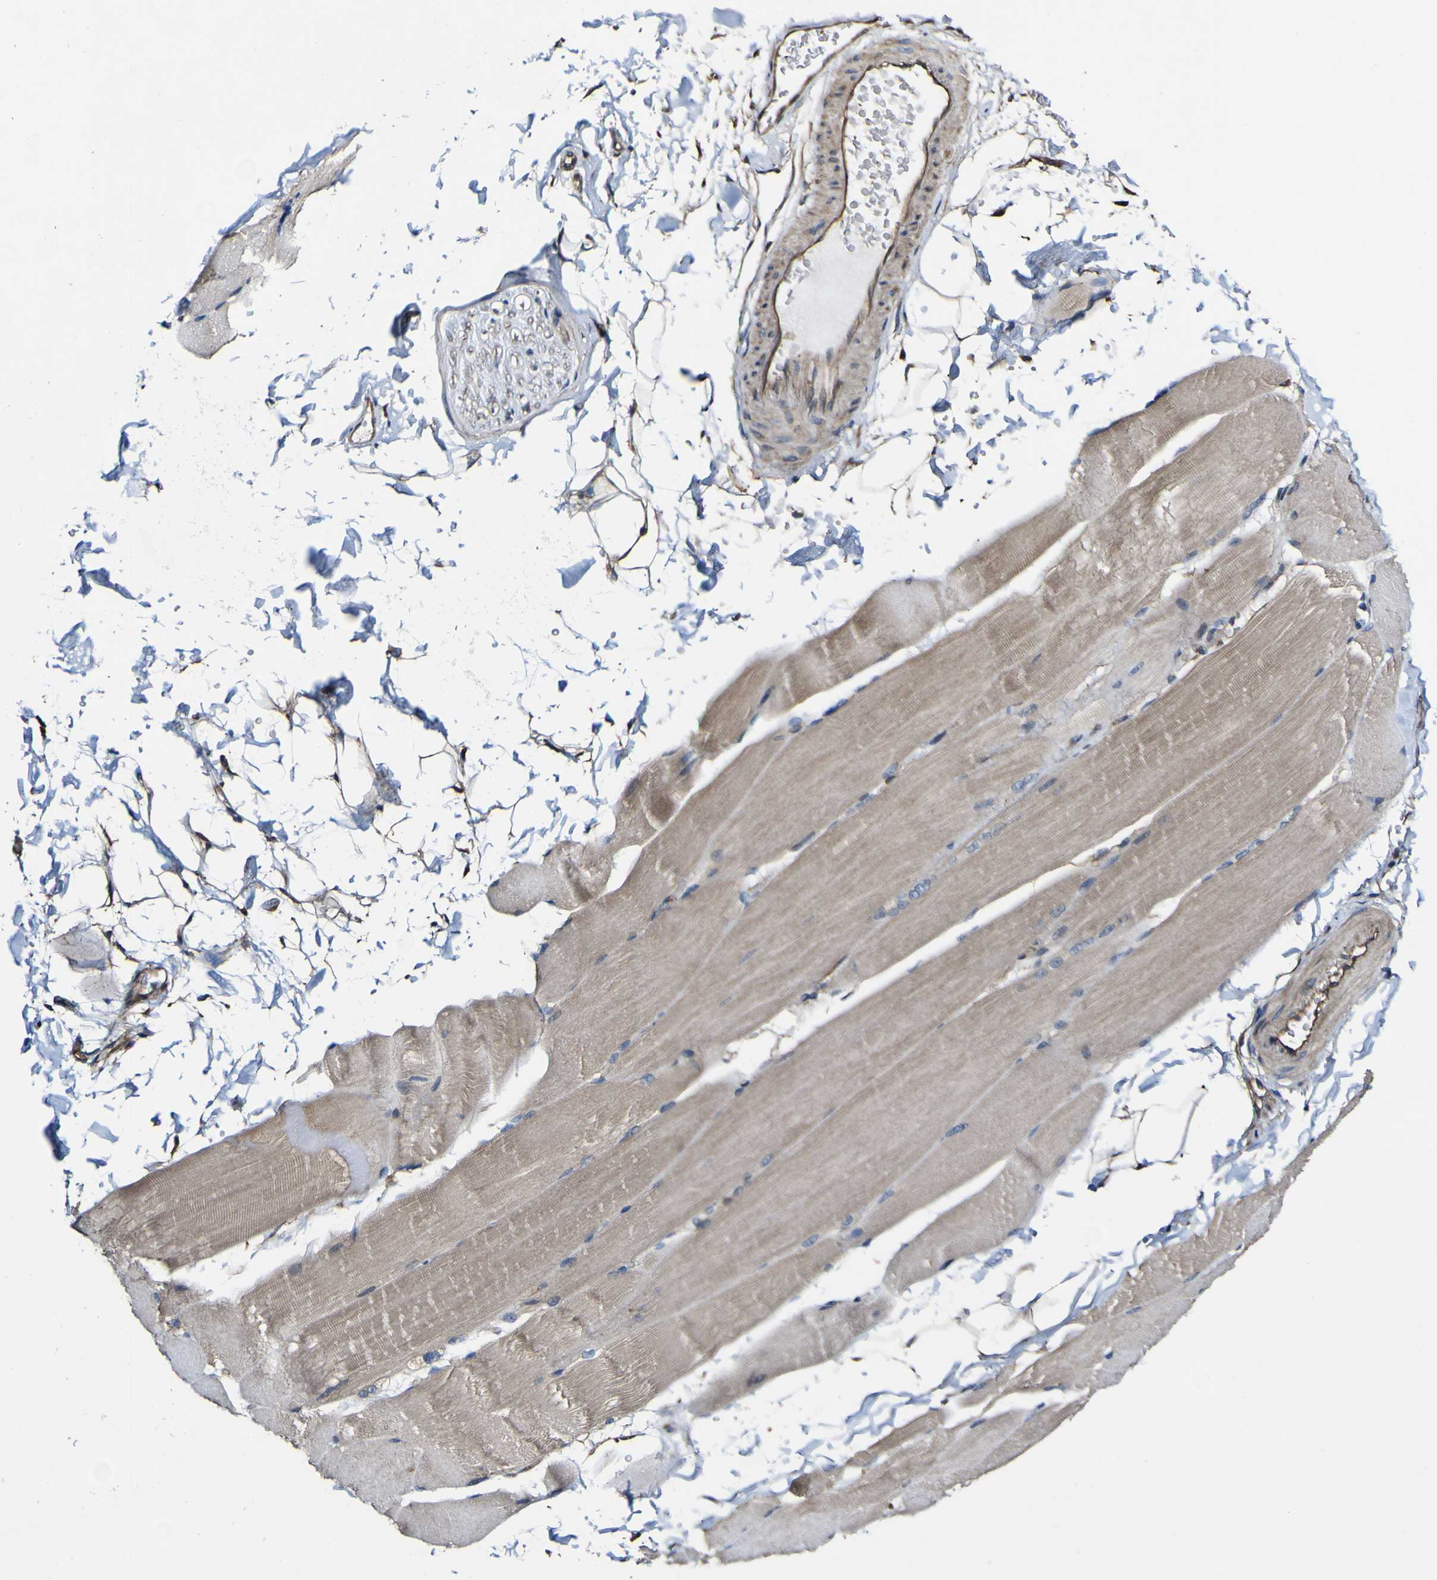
{"staining": {"intensity": "moderate", "quantity": ">75%", "location": "cytoplasmic/membranous"}, "tissue": "skeletal muscle", "cell_type": "Myocytes", "image_type": "normal", "snomed": [{"axis": "morphology", "description": "Normal tissue, NOS"}, {"axis": "topography", "description": "Skin"}, {"axis": "topography", "description": "Skeletal muscle"}], "caption": "Skeletal muscle stained for a protein reveals moderate cytoplasmic/membranous positivity in myocytes. (IHC, brightfield microscopy, high magnification).", "gene": "NAALADL2", "patient": {"sex": "male", "age": 83}}